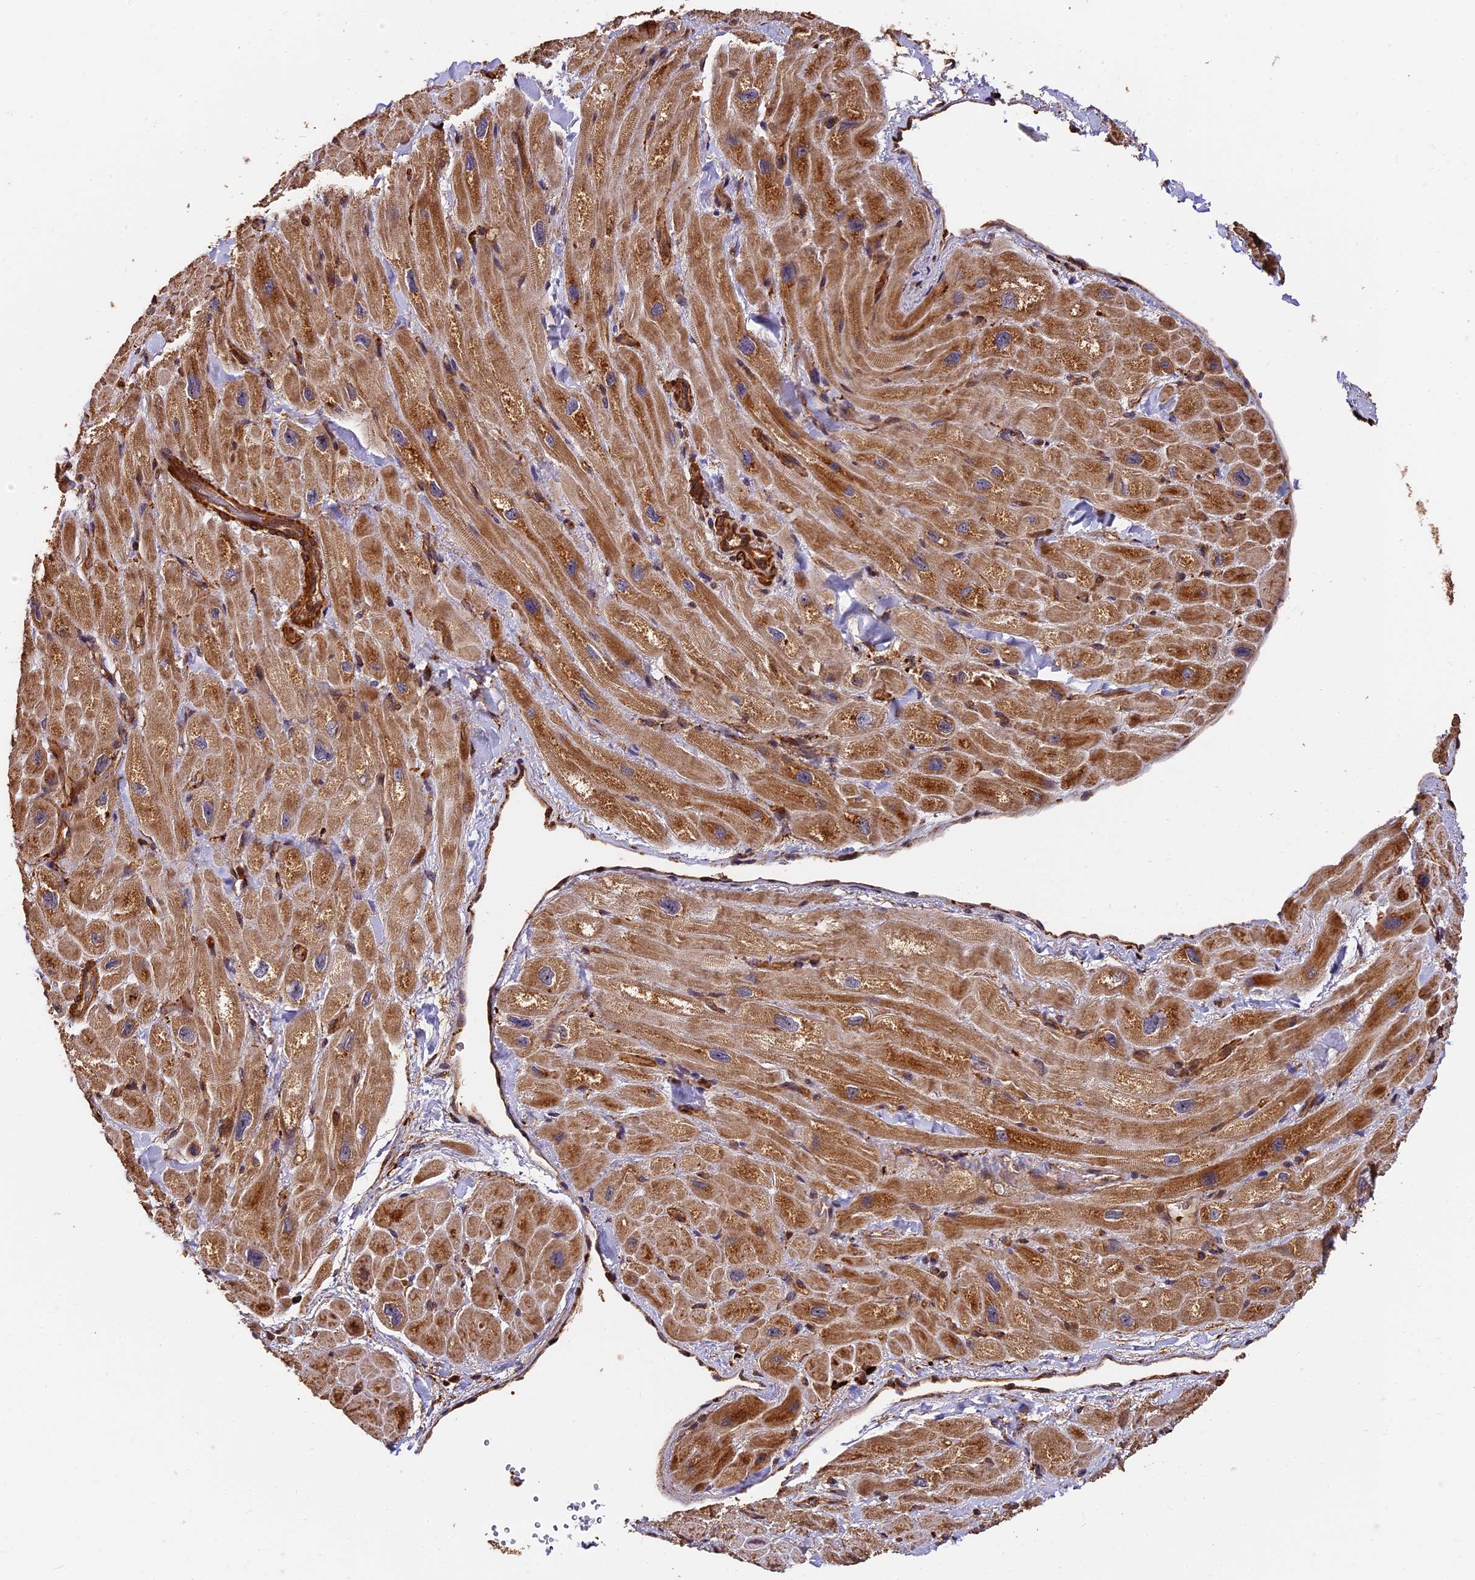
{"staining": {"intensity": "moderate", "quantity": "25%-75%", "location": "cytoplasmic/membranous"}, "tissue": "heart muscle", "cell_type": "Cardiomyocytes", "image_type": "normal", "snomed": [{"axis": "morphology", "description": "Normal tissue, NOS"}, {"axis": "topography", "description": "Heart"}], "caption": "This image exhibits immunohistochemistry staining of normal human heart muscle, with medium moderate cytoplasmic/membranous staining in approximately 25%-75% of cardiomyocytes.", "gene": "MMP15", "patient": {"sex": "male", "age": 65}}